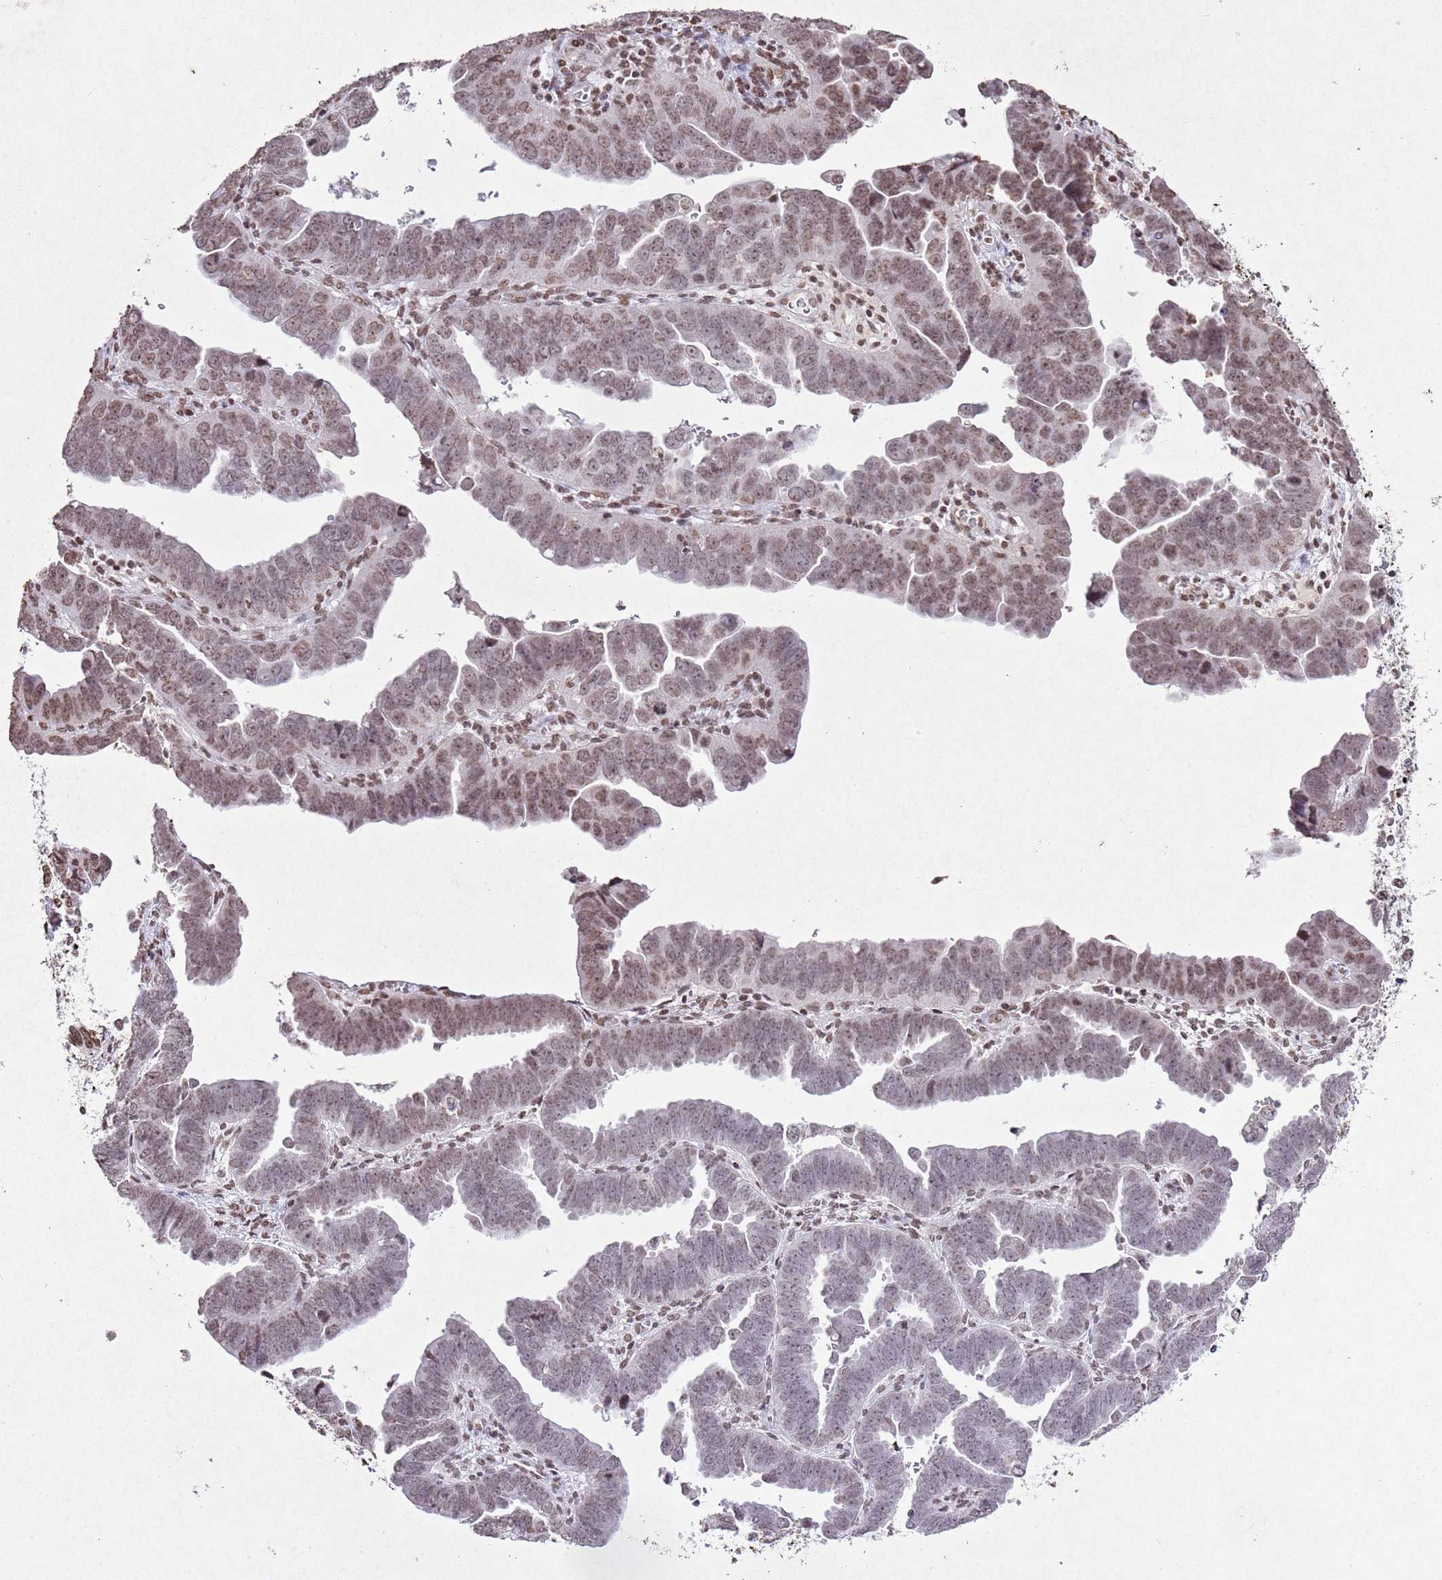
{"staining": {"intensity": "moderate", "quantity": "25%-75%", "location": "nuclear"}, "tissue": "endometrial cancer", "cell_type": "Tumor cells", "image_type": "cancer", "snomed": [{"axis": "morphology", "description": "Adenocarcinoma, NOS"}, {"axis": "topography", "description": "Endometrium"}], "caption": "This image reveals endometrial adenocarcinoma stained with immunohistochemistry (IHC) to label a protein in brown. The nuclear of tumor cells show moderate positivity for the protein. Nuclei are counter-stained blue.", "gene": "BMAL1", "patient": {"sex": "female", "age": 75}}